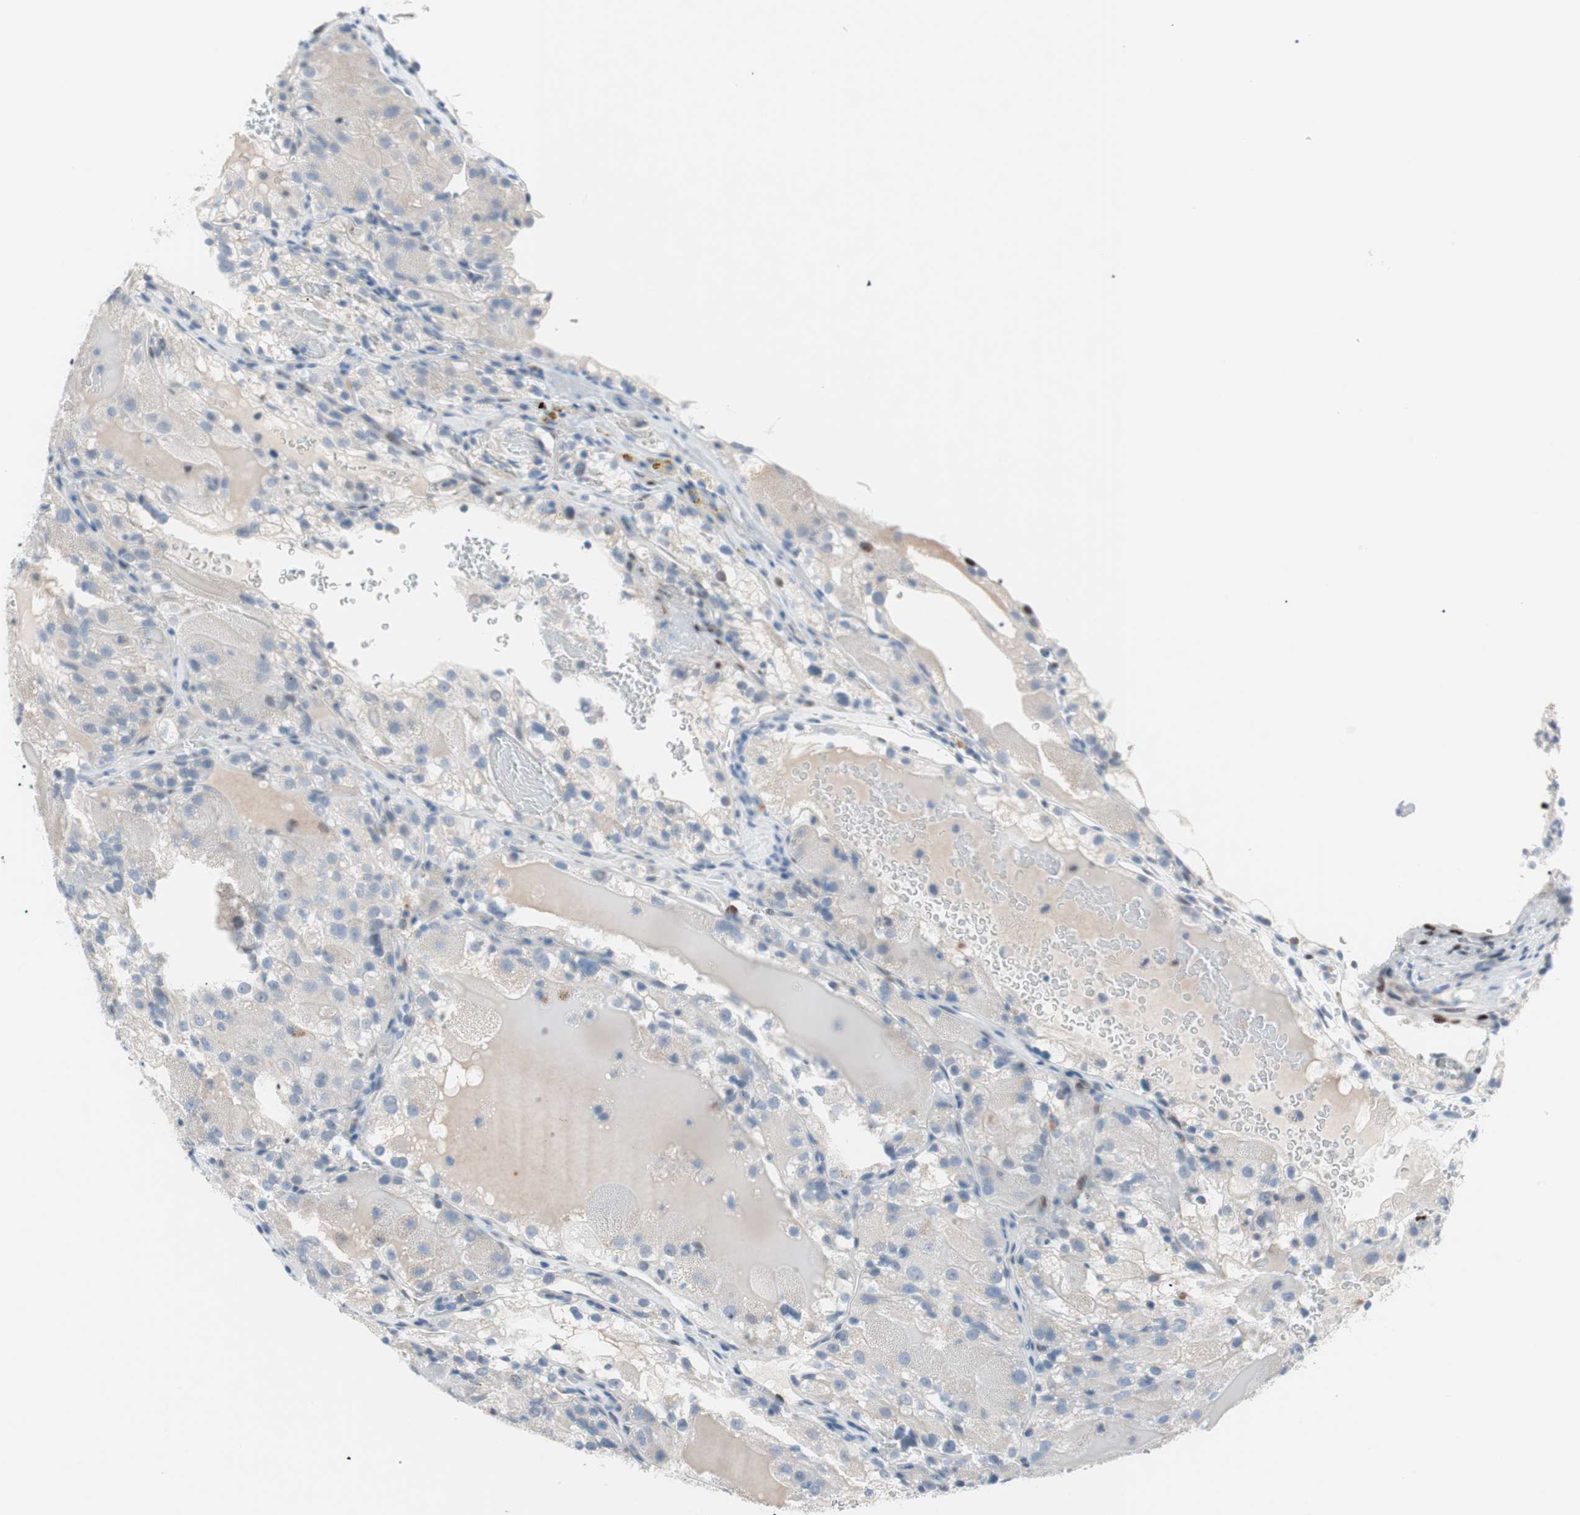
{"staining": {"intensity": "negative", "quantity": "none", "location": "none"}, "tissue": "renal cancer", "cell_type": "Tumor cells", "image_type": "cancer", "snomed": [{"axis": "morphology", "description": "Normal tissue, NOS"}, {"axis": "morphology", "description": "Adenocarcinoma, NOS"}, {"axis": "topography", "description": "Kidney"}], "caption": "An IHC histopathology image of renal cancer (adenocarcinoma) is shown. There is no staining in tumor cells of renal cancer (adenocarcinoma).", "gene": "FOSL1", "patient": {"sex": "male", "age": 61}}